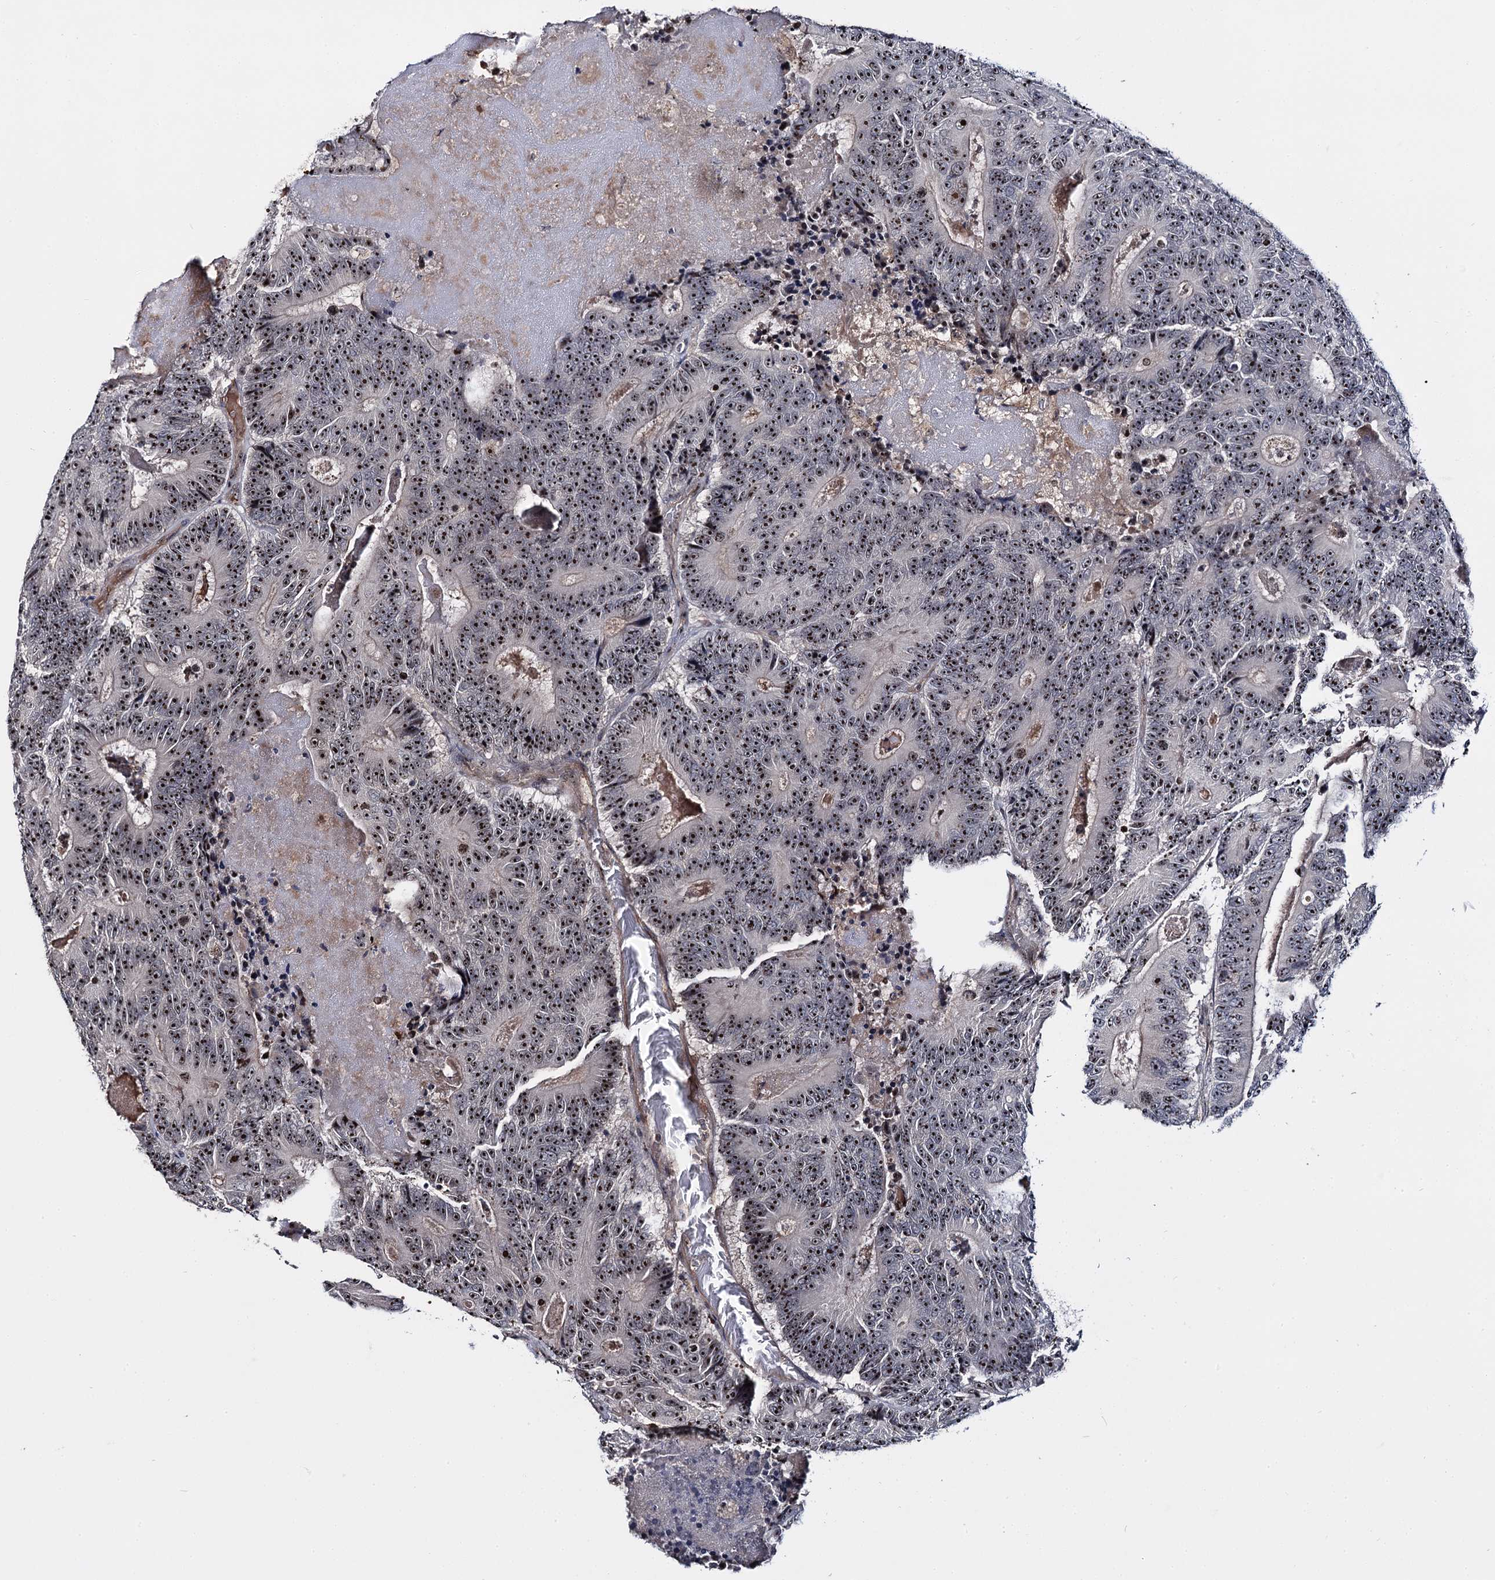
{"staining": {"intensity": "strong", "quantity": ">75%", "location": "nuclear"}, "tissue": "colorectal cancer", "cell_type": "Tumor cells", "image_type": "cancer", "snomed": [{"axis": "morphology", "description": "Adenocarcinoma, NOS"}, {"axis": "topography", "description": "Colon"}], "caption": "Colorectal cancer (adenocarcinoma) stained with immunohistochemistry (IHC) demonstrates strong nuclear positivity in about >75% of tumor cells. (DAB (3,3'-diaminobenzidine) = brown stain, brightfield microscopy at high magnification).", "gene": "SUPT20H", "patient": {"sex": "male", "age": 83}}